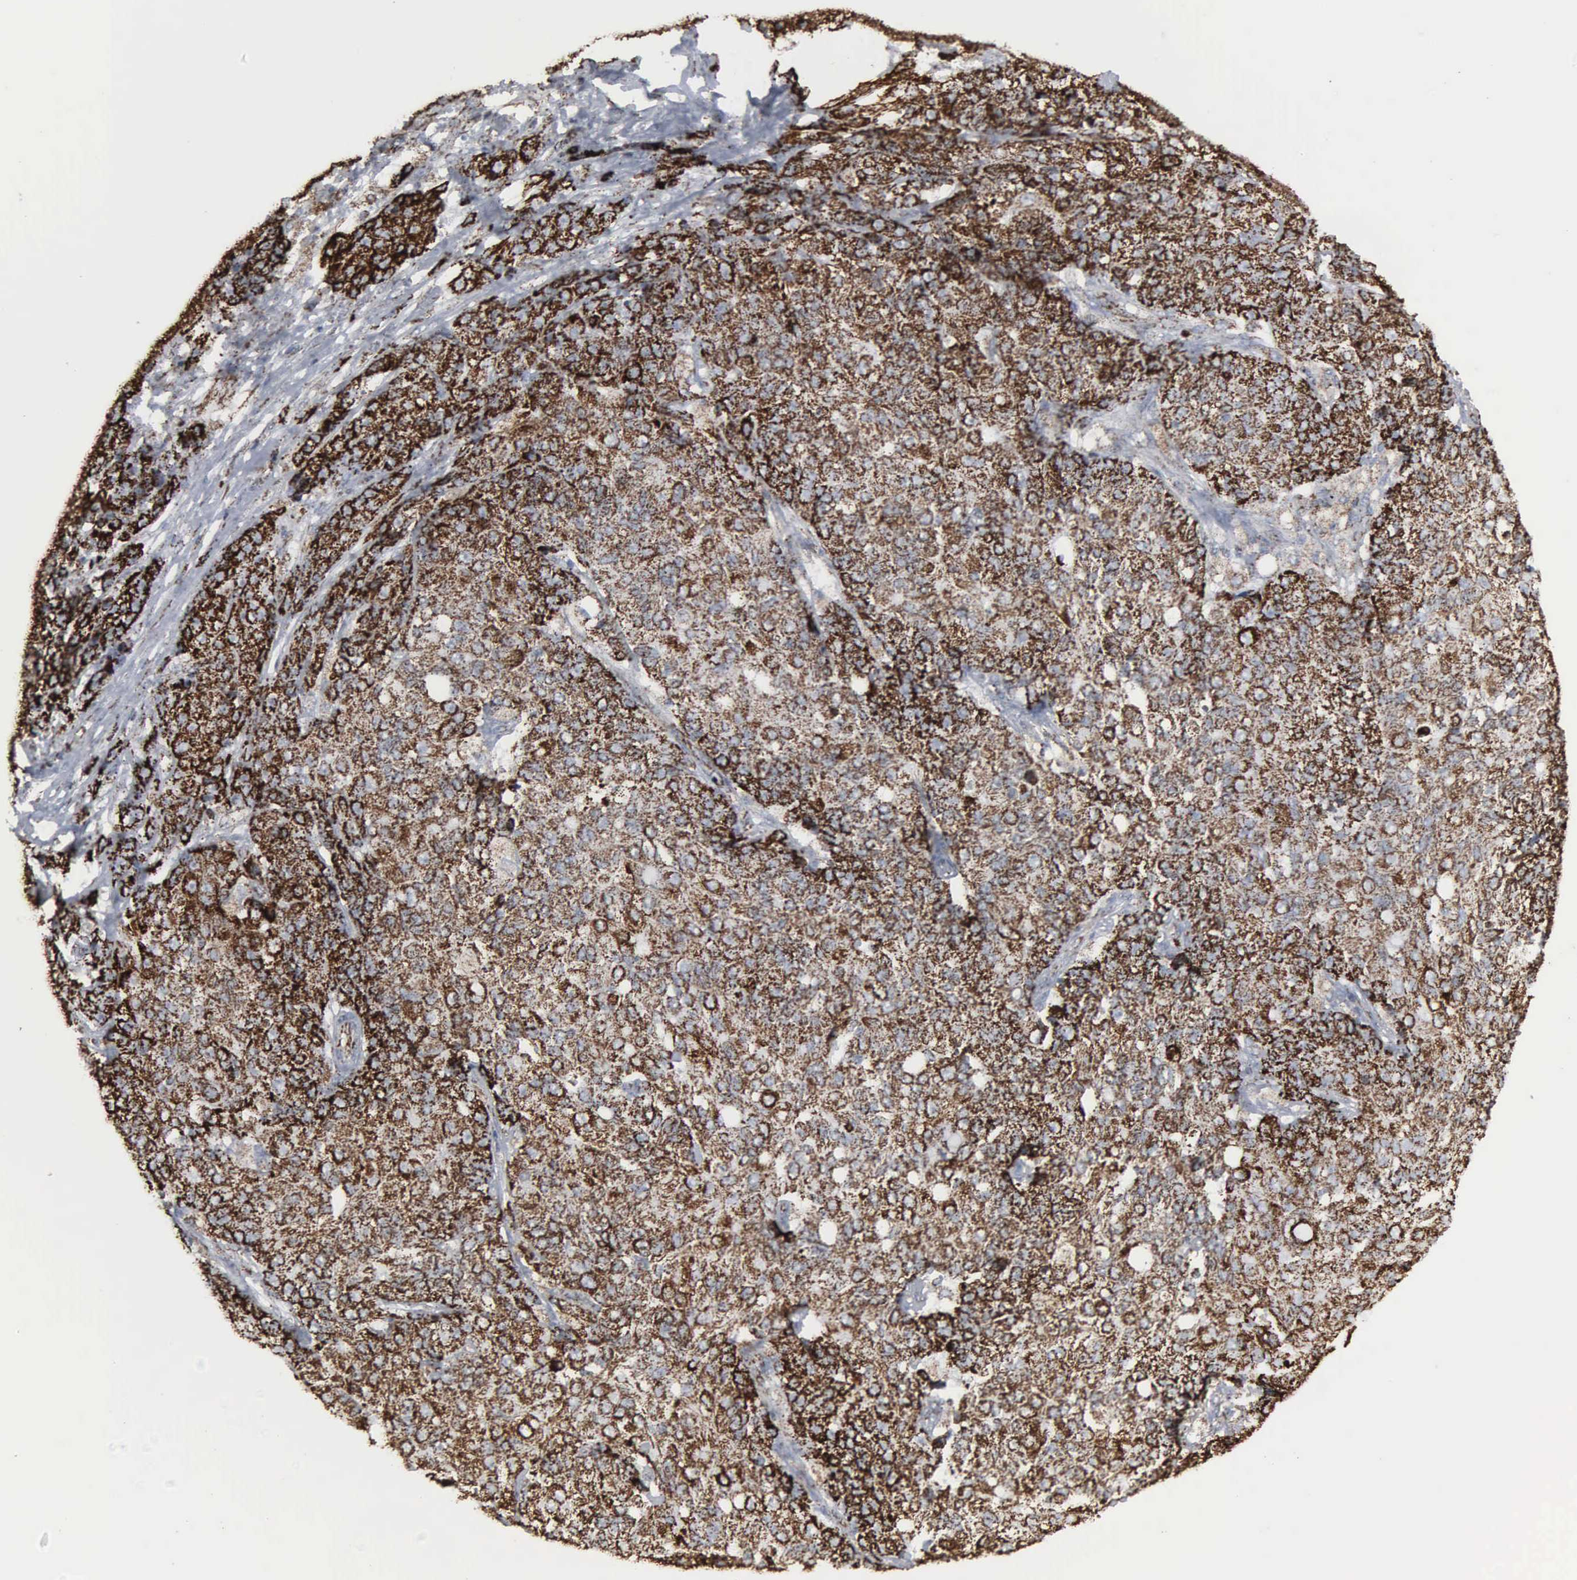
{"staining": {"intensity": "strong", "quantity": ">75%", "location": "cytoplasmic/membranous"}, "tissue": "ovarian cancer", "cell_type": "Tumor cells", "image_type": "cancer", "snomed": [{"axis": "morphology", "description": "Carcinoma, endometroid"}, {"axis": "topography", "description": "Ovary"}], "caption": "Immunohistochemical staining of ovarian cancer exhibits high levels of strong cytoplasmic/membranous expression in approximately >75% of tumor cells. (Stains: DAB (3,3'-diaminobenzidine) in brown, nuclei in blue, Microscopy: brightfield microscopy at high magnification).", "gene": "HSPA9", "patient": {"sex": "female", "age": 42}}